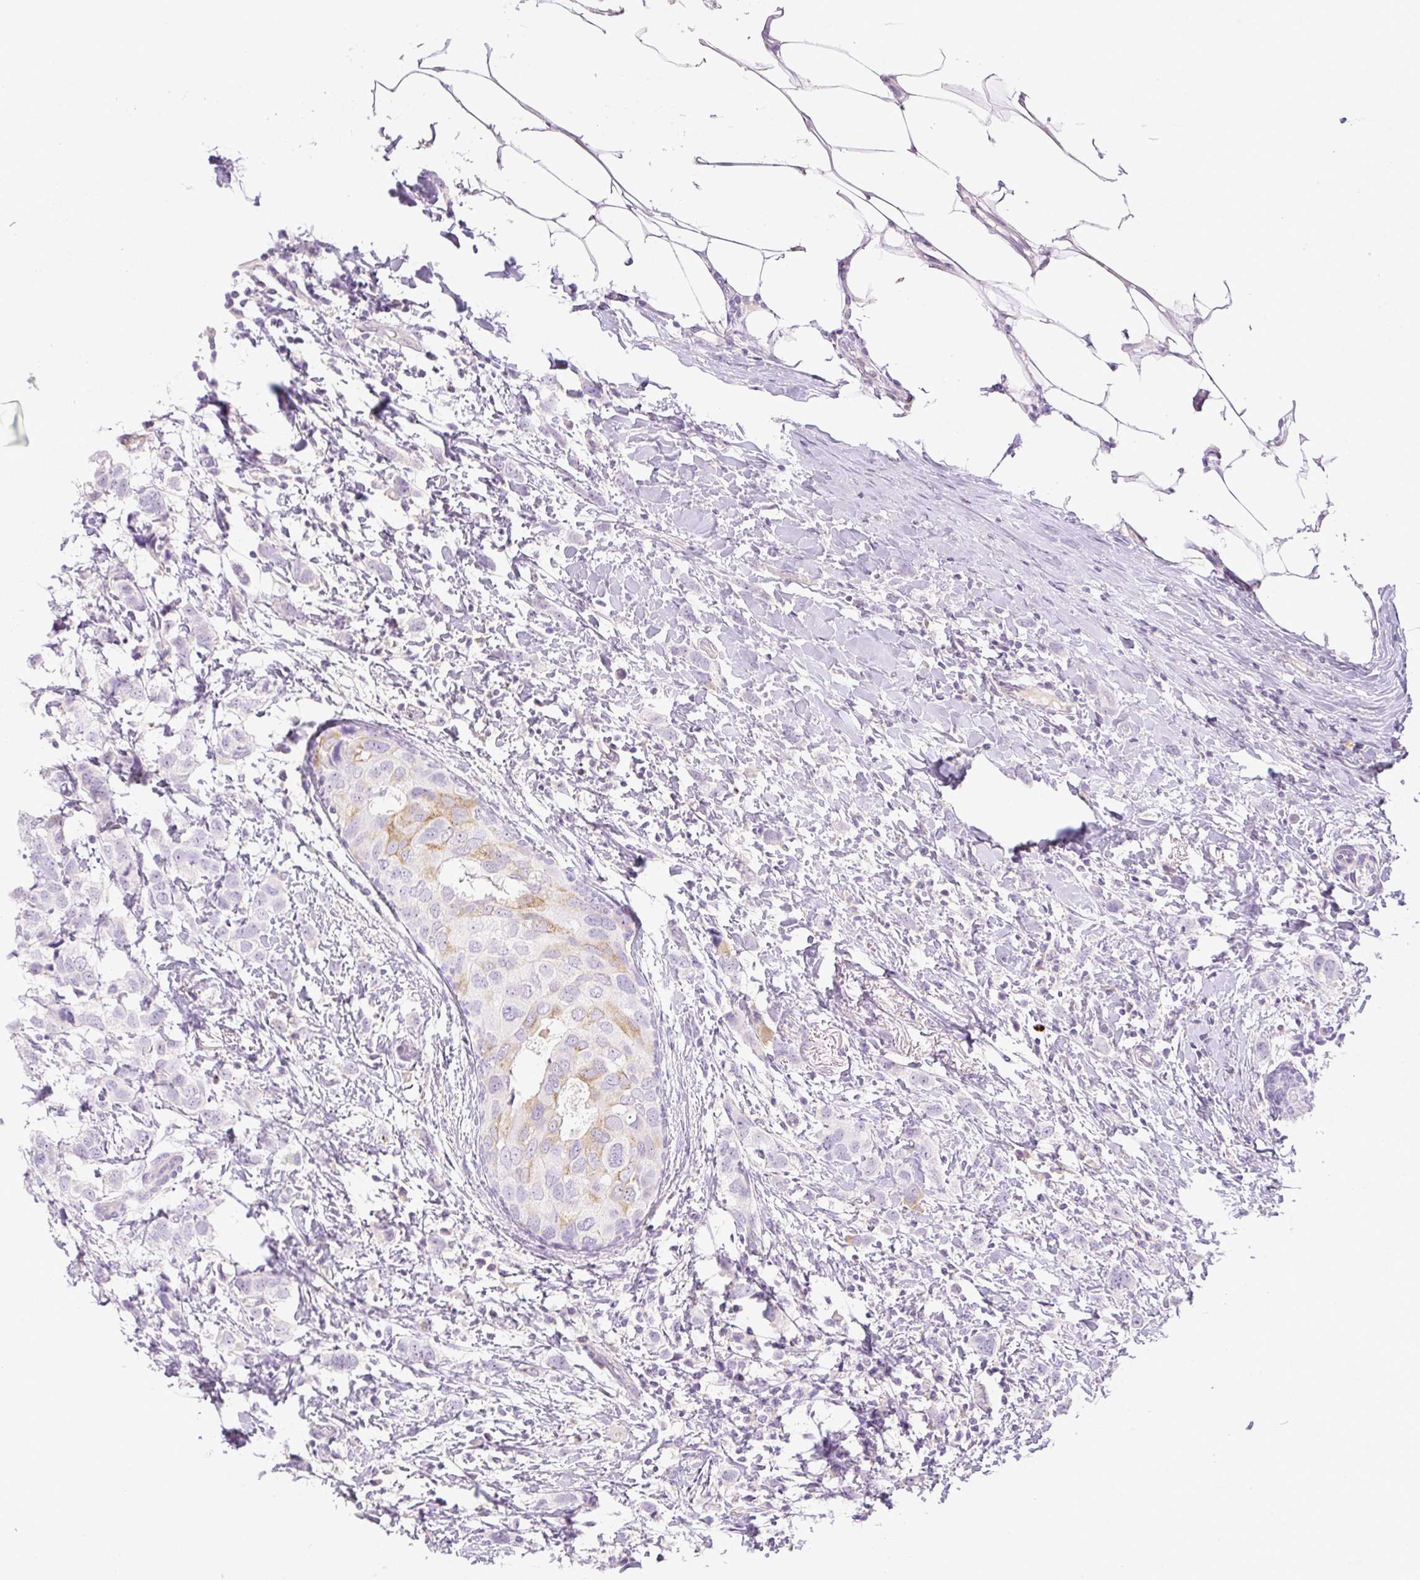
{"staining": {"intensity": "negative", "quantity": "none", "location": "none"}, "tissue": "breast cancer", "cell_type": "Tumor cells", "image_type": "cancer", "snomed": [{"axis": "morphology", "description": "Duct carcinoma"}, {"axis": "topography", "description": "Breast"}], "caption": "Image shows no significant protein expression in tumor cells of breast cancer (intraductal carcinoma).", "gene": "MIA2", "patient": {"sex": "female", "age": 50}}